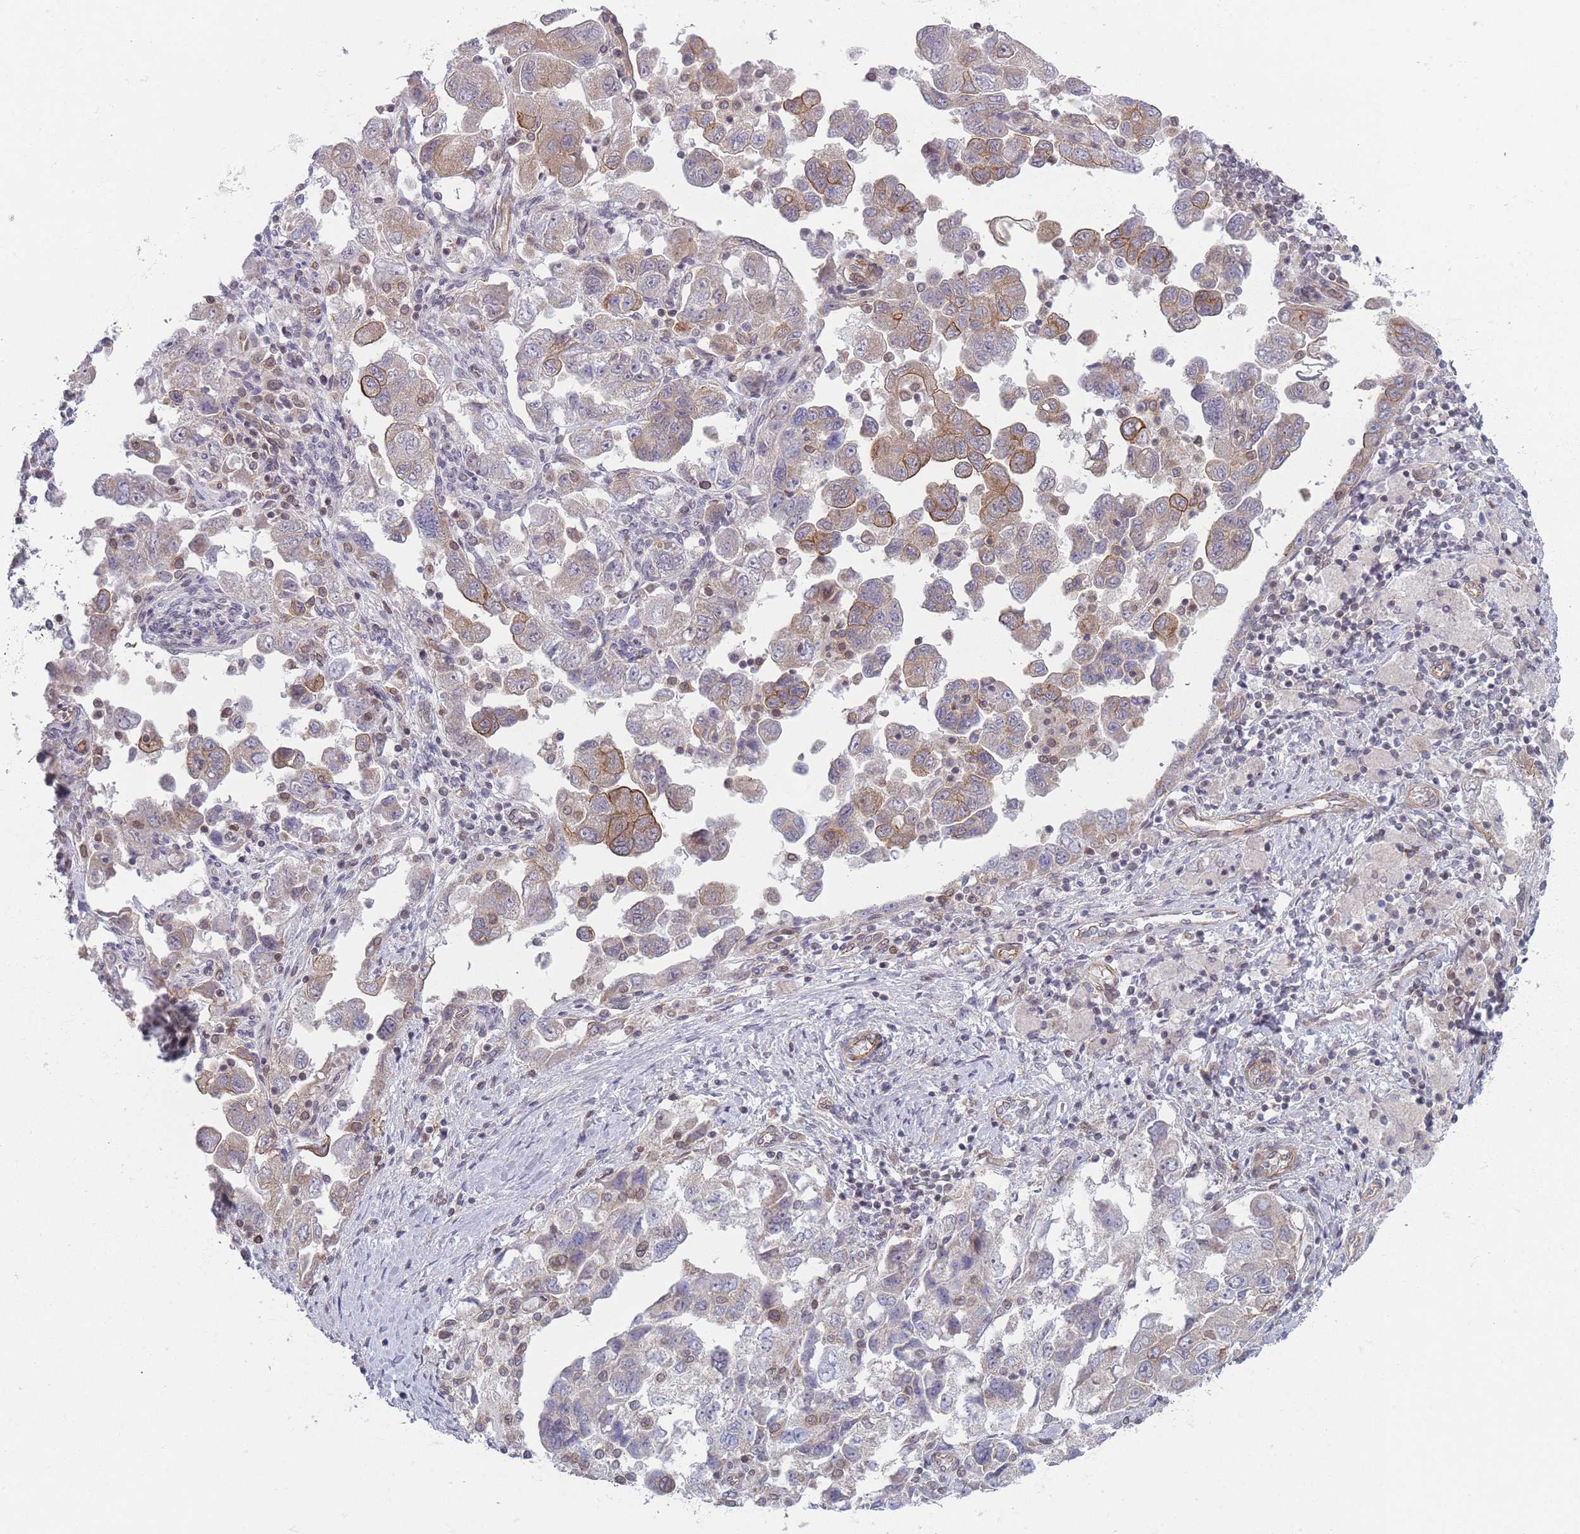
{"staining": {"intensity": "moderate", "quantity": "<25%", "location": "cytoplasmic/membranous"}, "tissue": "ovarian cancer", "cell_type": "Tumor cells", "image_type": "cancer", "snomed": [{"axis": "morphology", "description": "Carcinoma, NOS"}, {"axis": "morphology", "description": "Cystadenocarcinoma, serous, NOS"}, {"axis": "topography", "description": "Ovary"}], "caption": "This micrograph demonstrates IHC staining of ovarian serous cystadenocarcinoma, with low moderate cytoplasmic/membranous staining in about <25% of tumor cells.", "gene": "VRK2", "patient": {"sex": "female", "age": 69}}